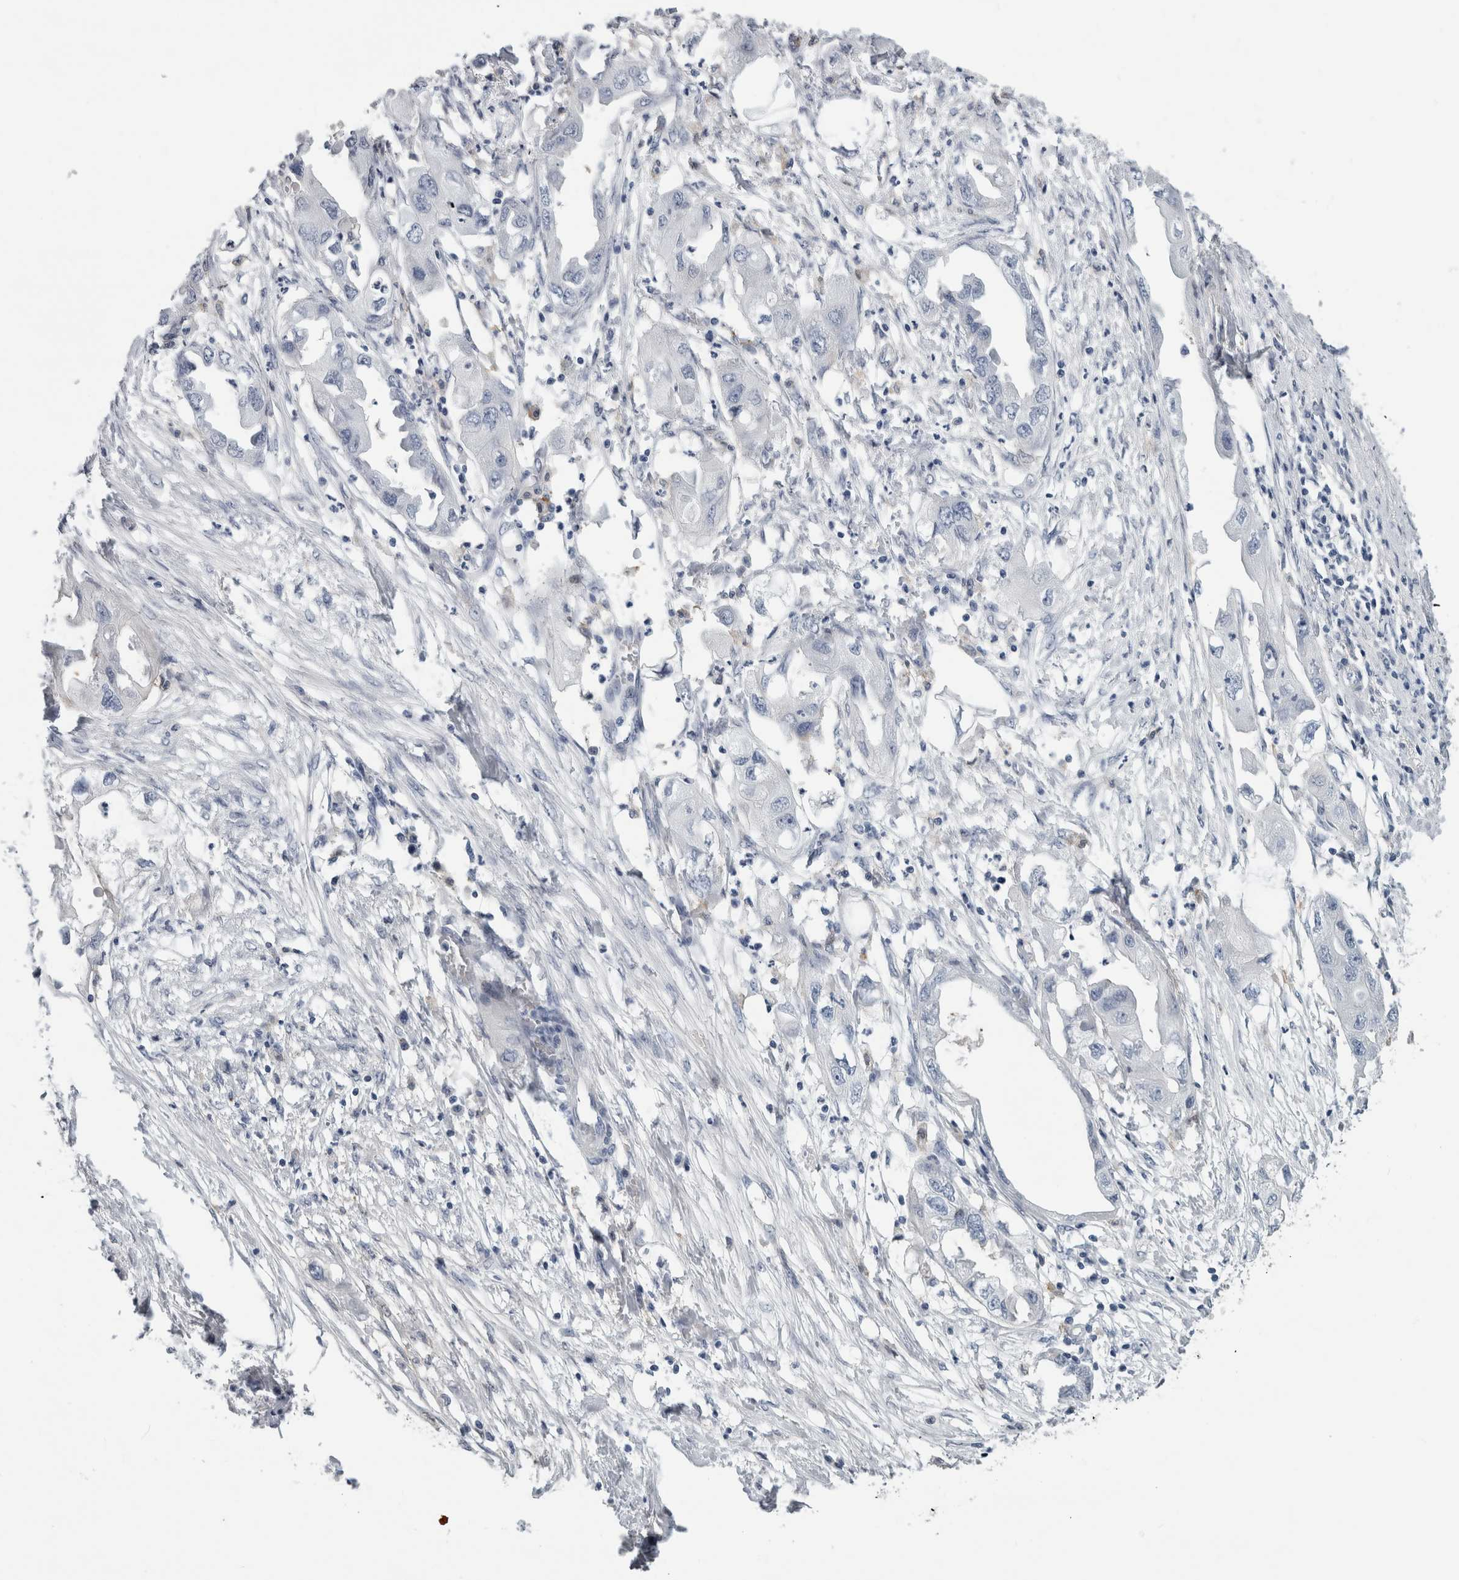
{"staining": {"intensity": "negative", "quantity": "none", "location": "none"}, "tissue": "endometrial cancer", "cell_type": "Tumor cells", "image_type": "cancer", "snomed": [{"axis": "morphology", "description": "Adenocarcinoma, NOS"}, {"axis": "morphology", "description": "Adenocarcinoma, metastatic, NOS"}, {"axis": "topography", "description": "Adipose tissue"}, {"axis": "topography", "description": "Endometrium"}], "caption": "There is no significant staining in tumor cells of metastatic adenocarcinoma (endometrial).", "gene": "DNAJC24", "patient": {"sex": "female", "age": 67}}